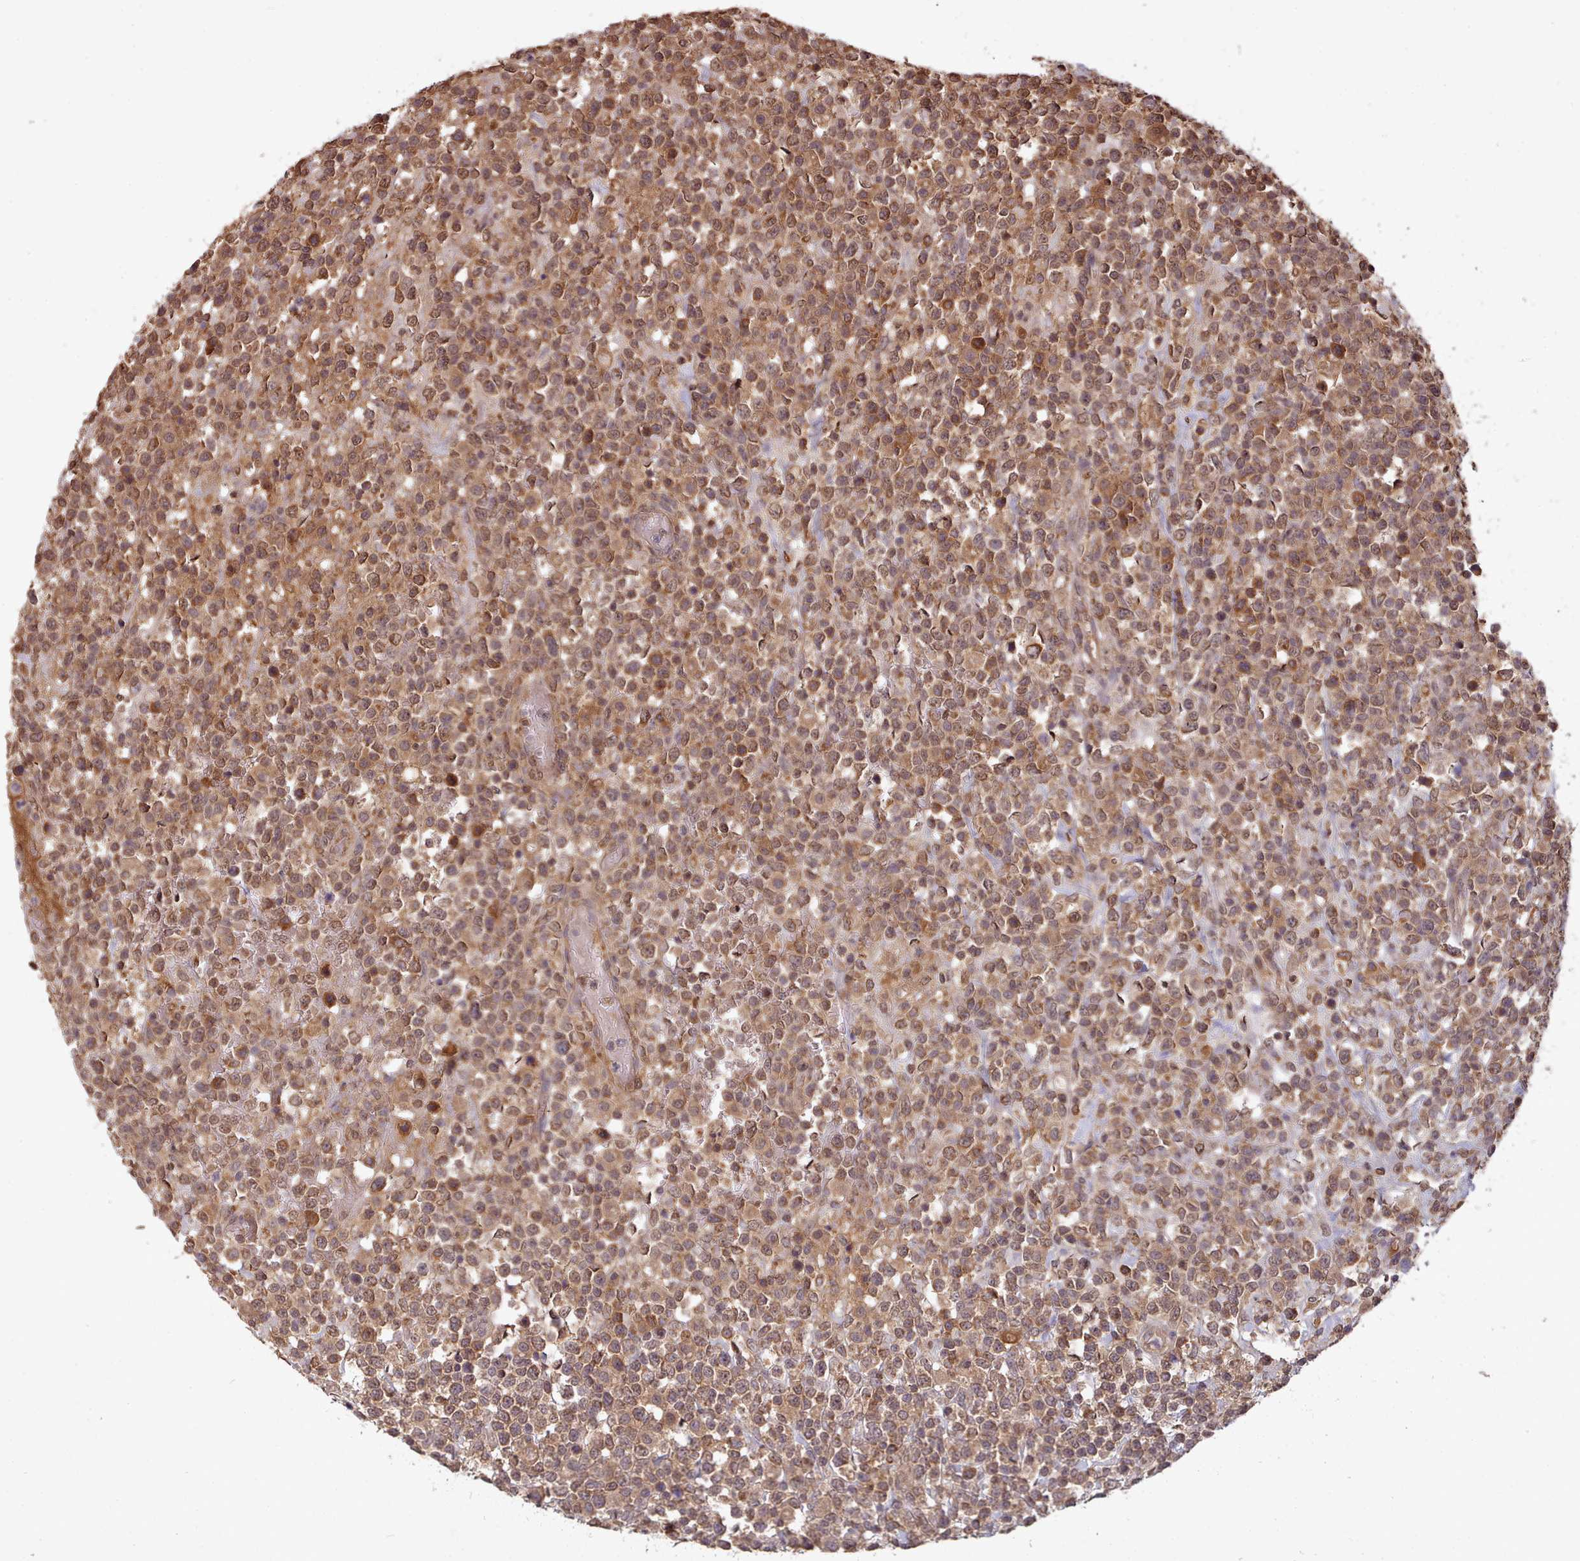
{"staining": {"intensity": "moderate", "quantity": ">75%", "location": "cytoplasmic/membranous,nuclear"}, "tissue": "lymphoma", "cell_type": "Tumor cells", "image_type": "cancer", "snomed": [{"axis": "morphology", "description": "Malignant lymphoma, non-Hodgkin's type, High grade"}, {"axis": "topography", "description": "Colon"}], "caption": "Lymphoma stained with a brown dye shows moderate cytoplasmic/membranous and nuclear positive positivity in about >75% of tumor cells.", "gene": "PIP4P1", "patient": {"sex": "female", "age": 53}}